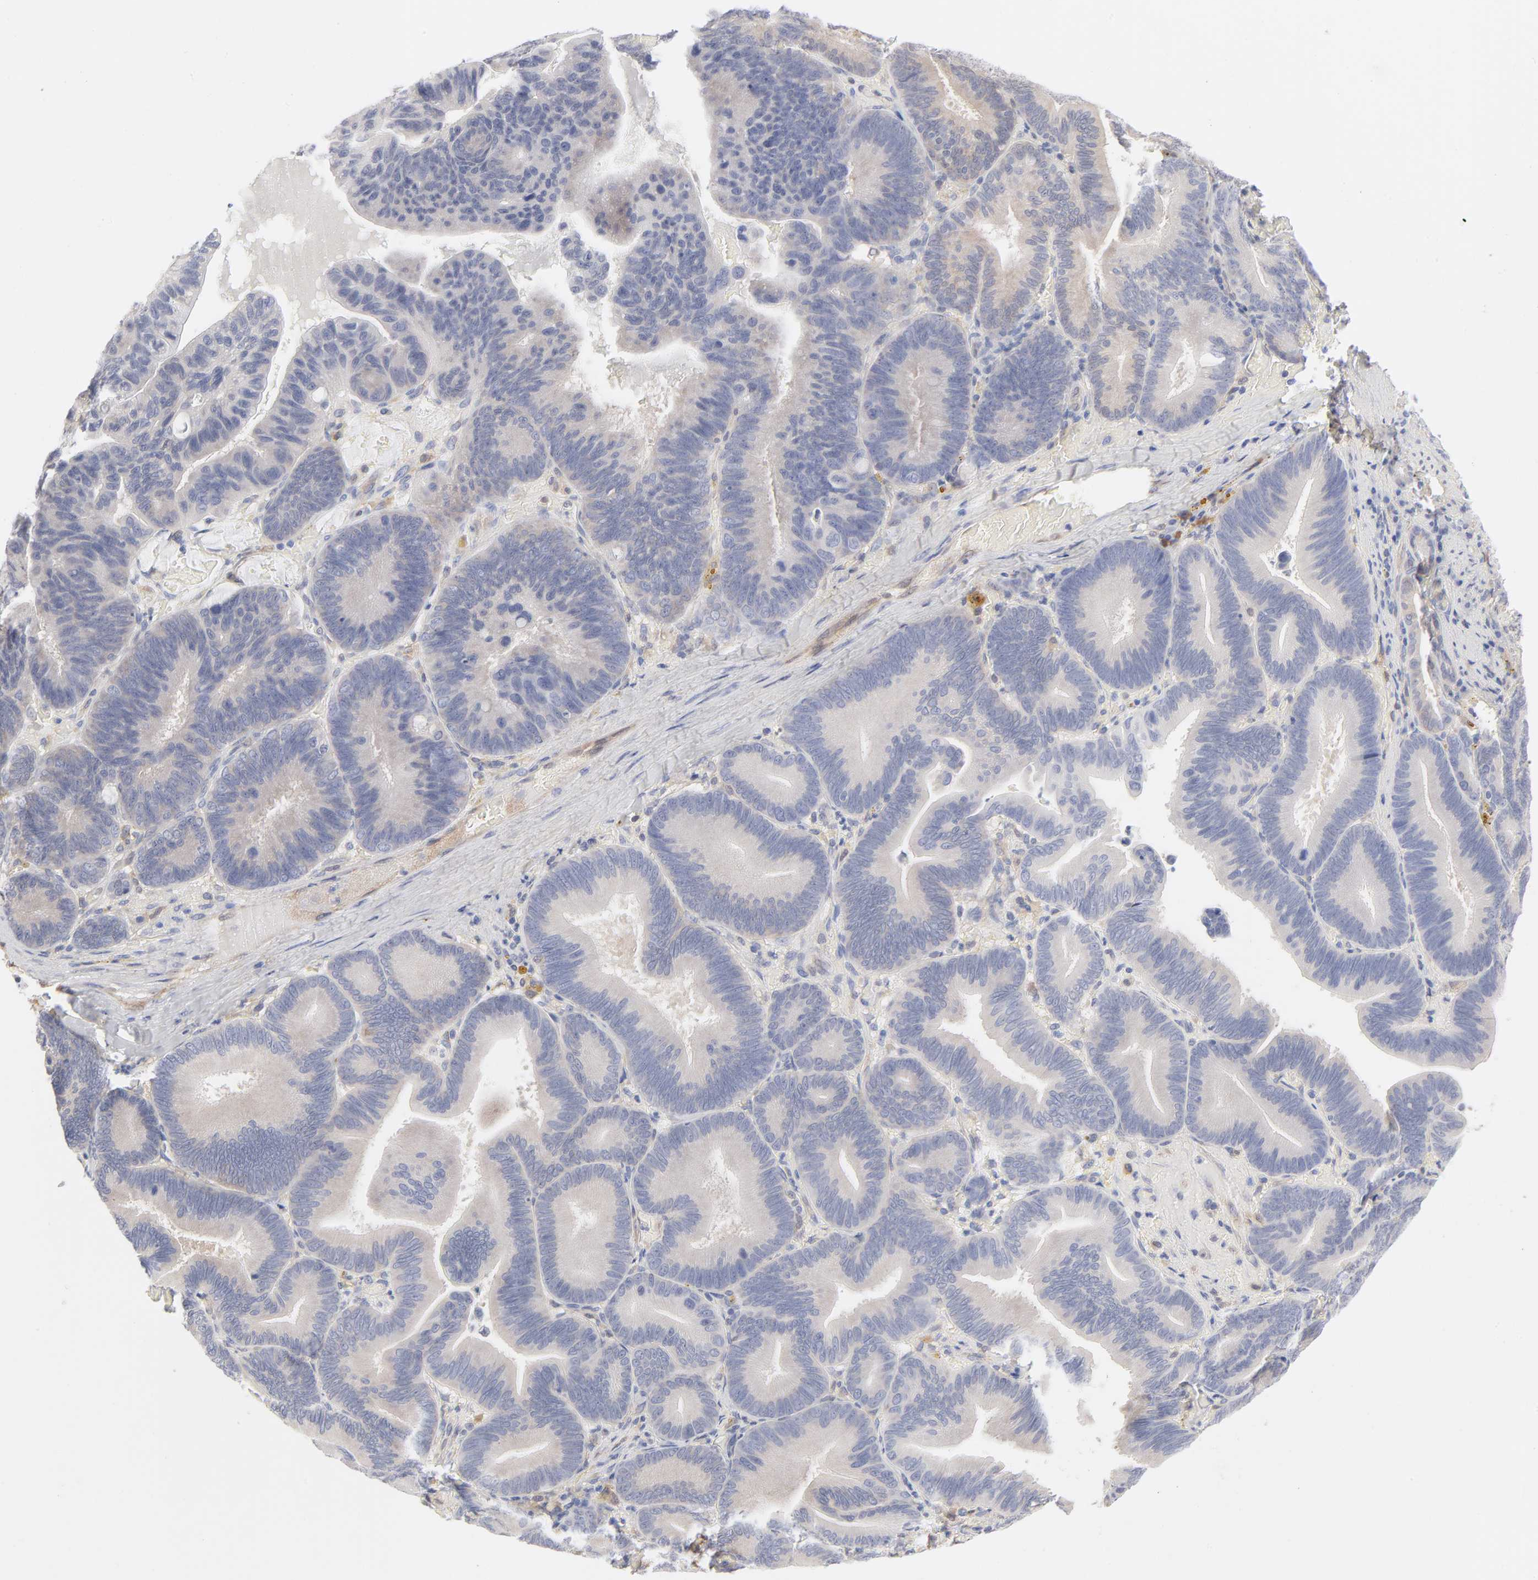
{"staining": {"intensity": "negative", "quantity": "none", "location": "none"}, "tissue": "pancreatic cancer", "cell_type": "Tumor cells", "image_type": "cancer", "snomed": [{"axis": "morphology", "description": "Adenocarcinoma, NOS"}, {"axis": "topography", "description": "Pancreas"}], "caption": "Immunohistochemistry photomicrograph of neoplastic tissue: pancreatic adenocarcinoma stained with DAB (3,3'-diaminobenzidine) shows no significant protein positivity in tumor cells.", "gene": "ARRB1", "patient": {"sex": "male", "age": 82}}